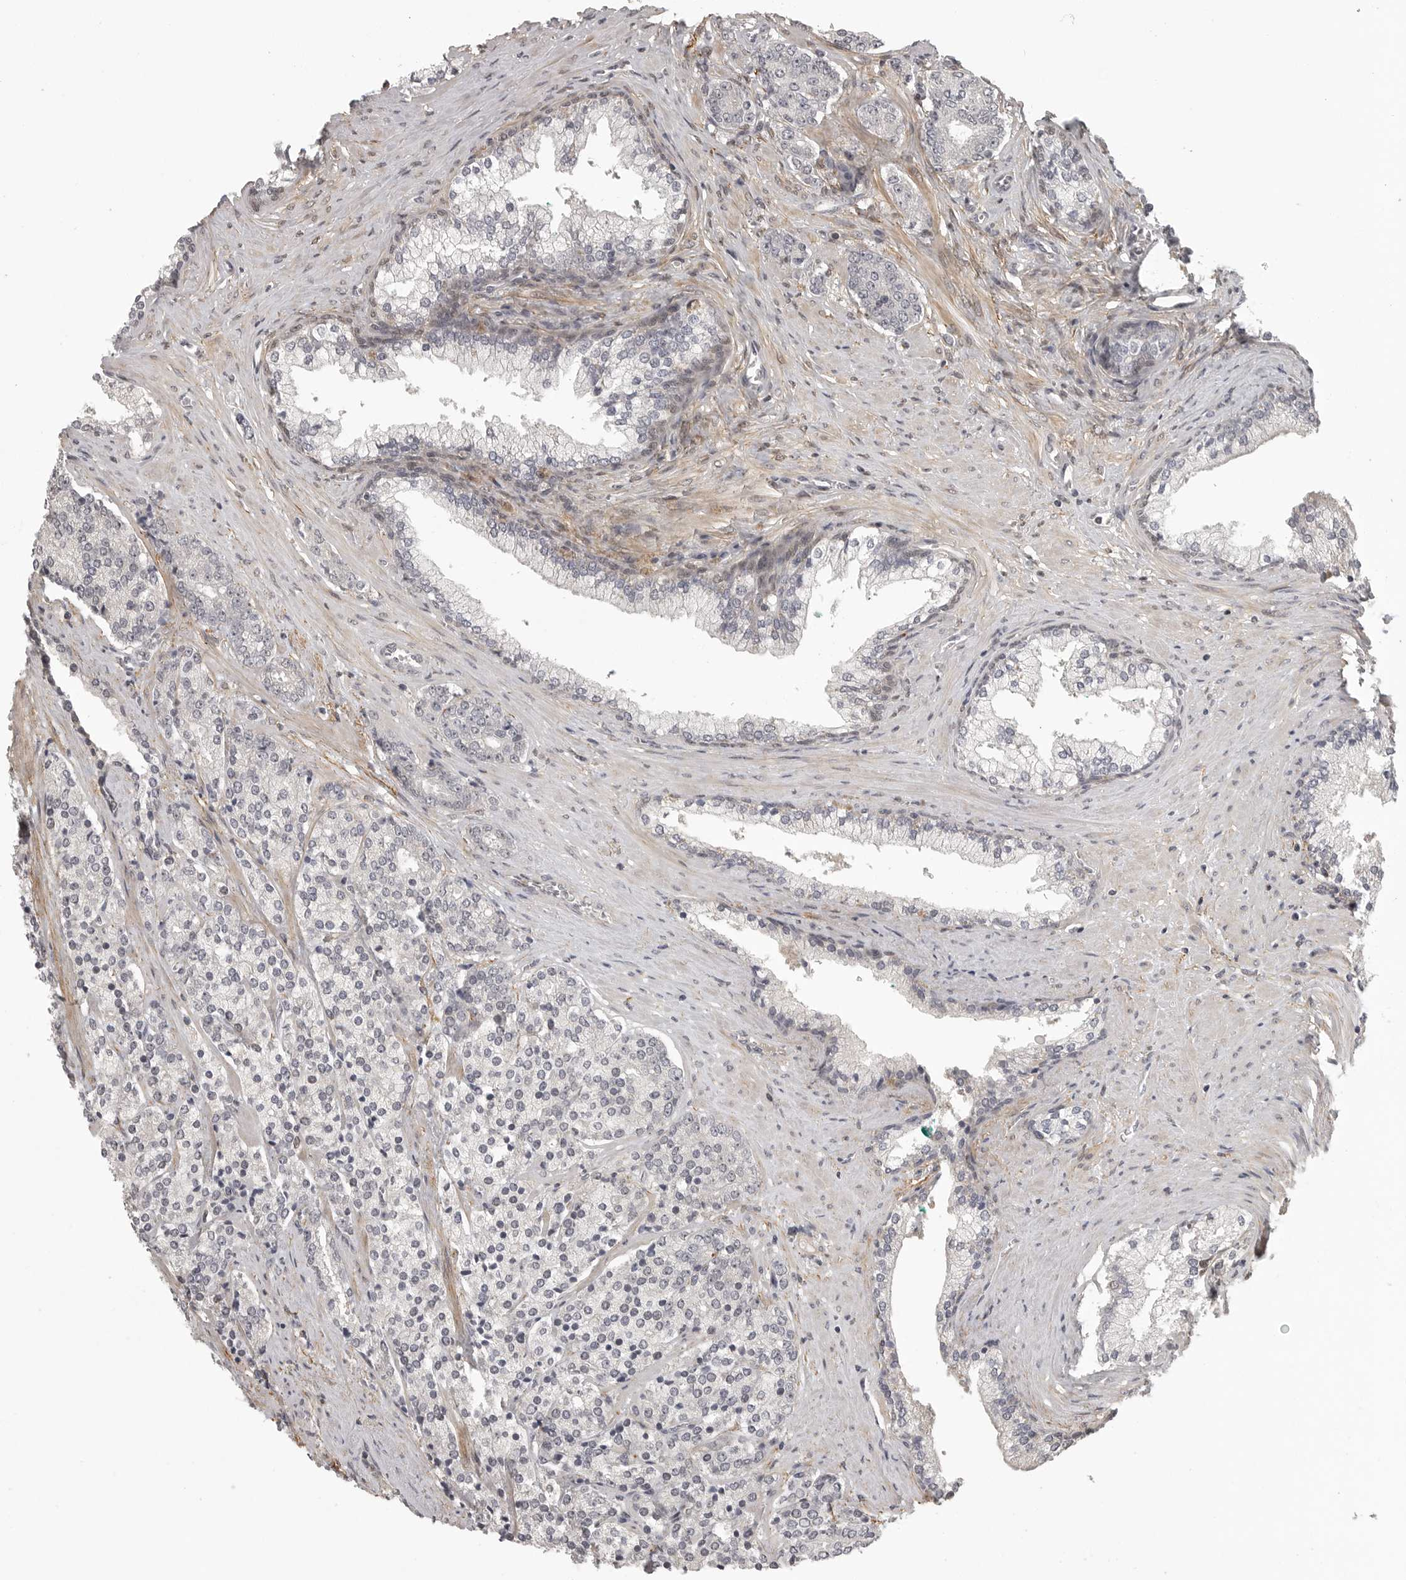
{"staining": {"intensity": "negative", "quantity": "none", "location": "none"}, "tissue": "prostate cancer", "cell_type": "Tumor cells", "image_type": "cancer", "snomed": [{"axis": "morphology", "description": "Adenocarcinoma, High grade"}, {"axis": "topography", "description": "Prostate"}], "caption": "This micrograph is of prostate high-grade adenocarcinoma stained with IHC to label a protein in brown with the nuclei are counter-stained blue. There is no expression in tumor cells.", "gene": "UROD", "patient": {"sex": "male", "age": 71}}